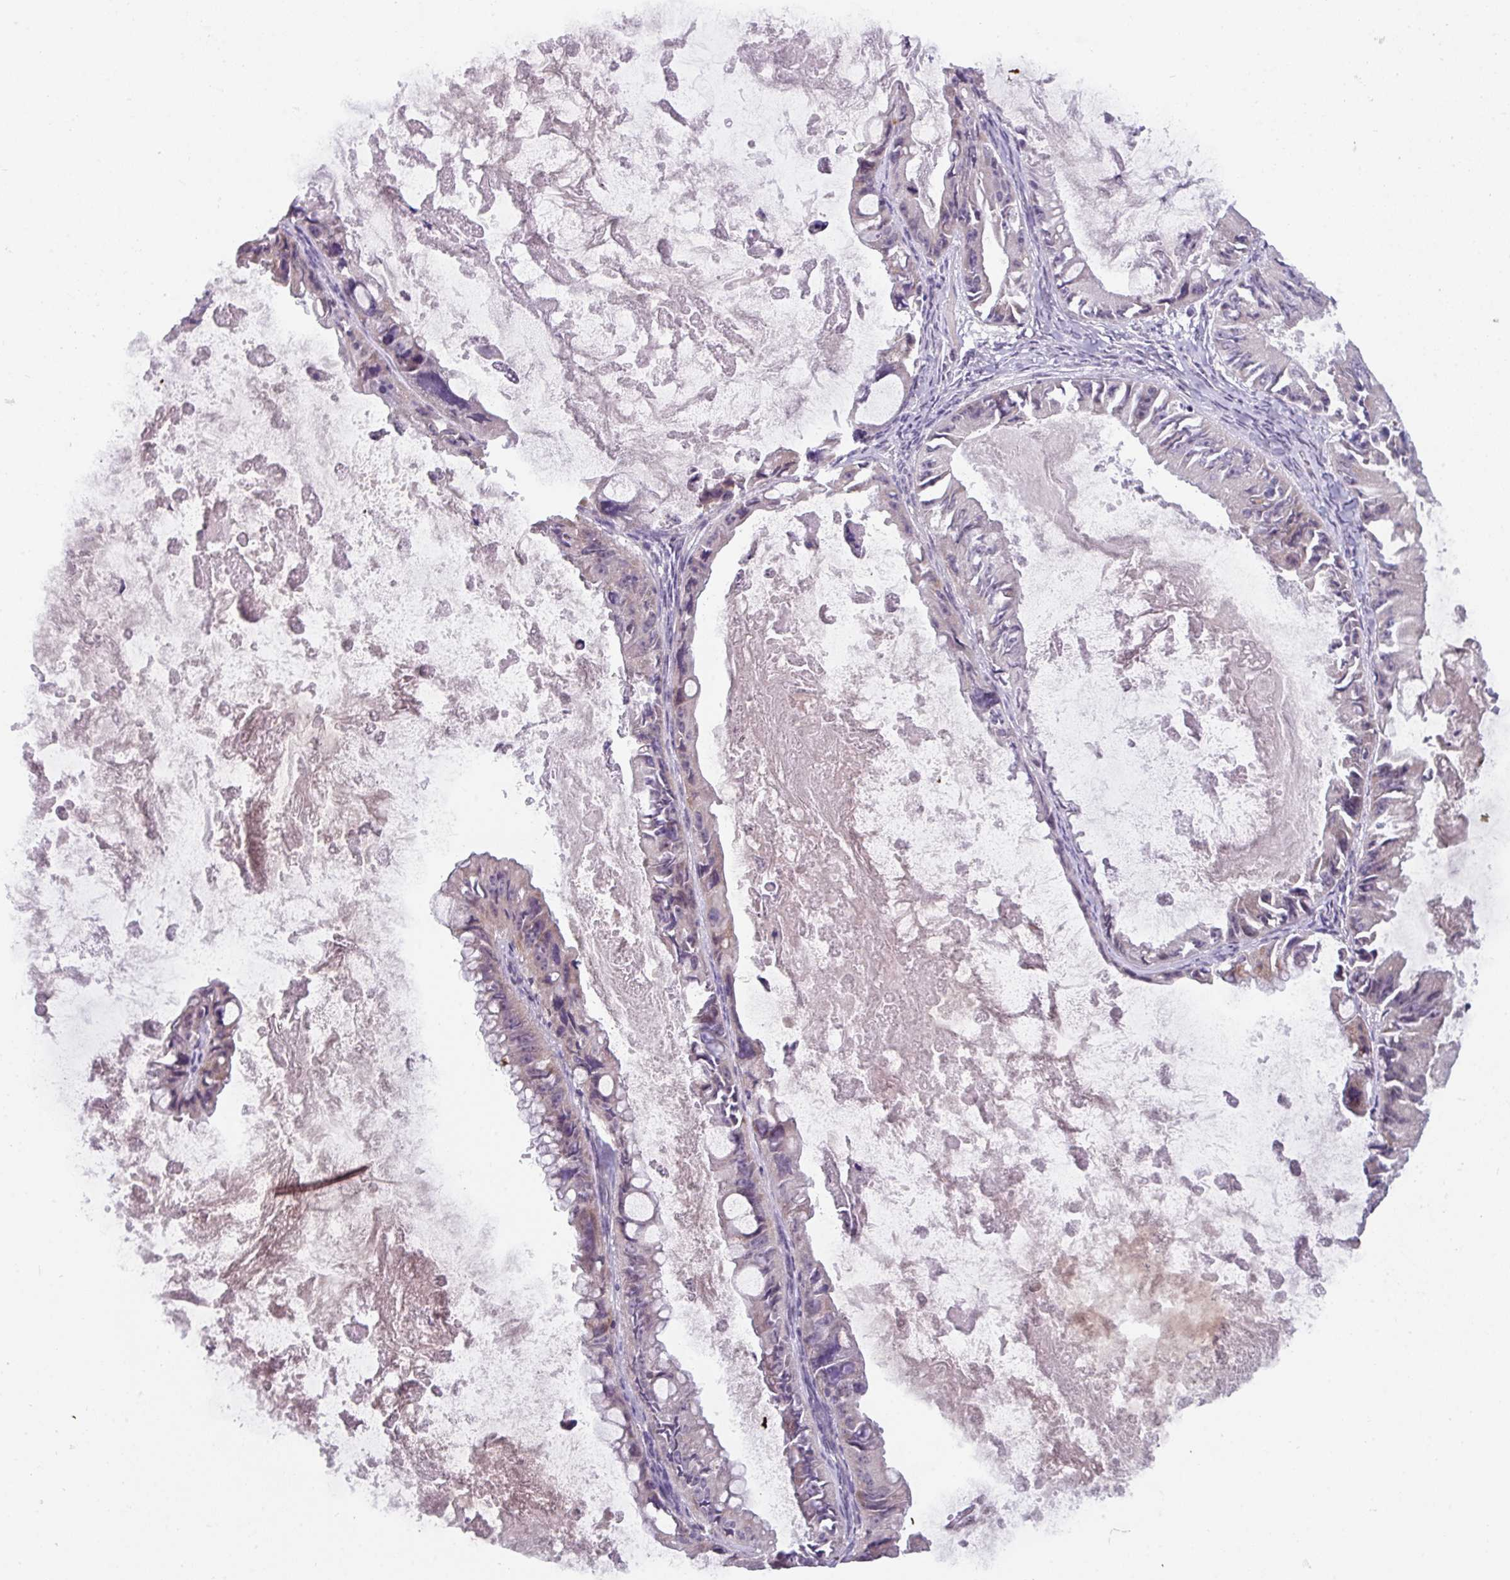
{"staining": {"intensity": "negative", "quantity": "none", "location": "none"}, "tissue": "ovarian cancer", "cell_type": "Tumor cells", "image_type": "cancer", "snomed": [{"axis": "morphology", "description": "Cystadenocarcinoma, mucinous, NOS"}, {"axis": "topography", "description": "Ovary"}], "caption": "Tumor cells show no significant protein staining in ovarian cancer. (IHC, brightfield microscopy, high magnification).", "gene": "C2orf68", "patient": {"sex": "female", "age": 61}}